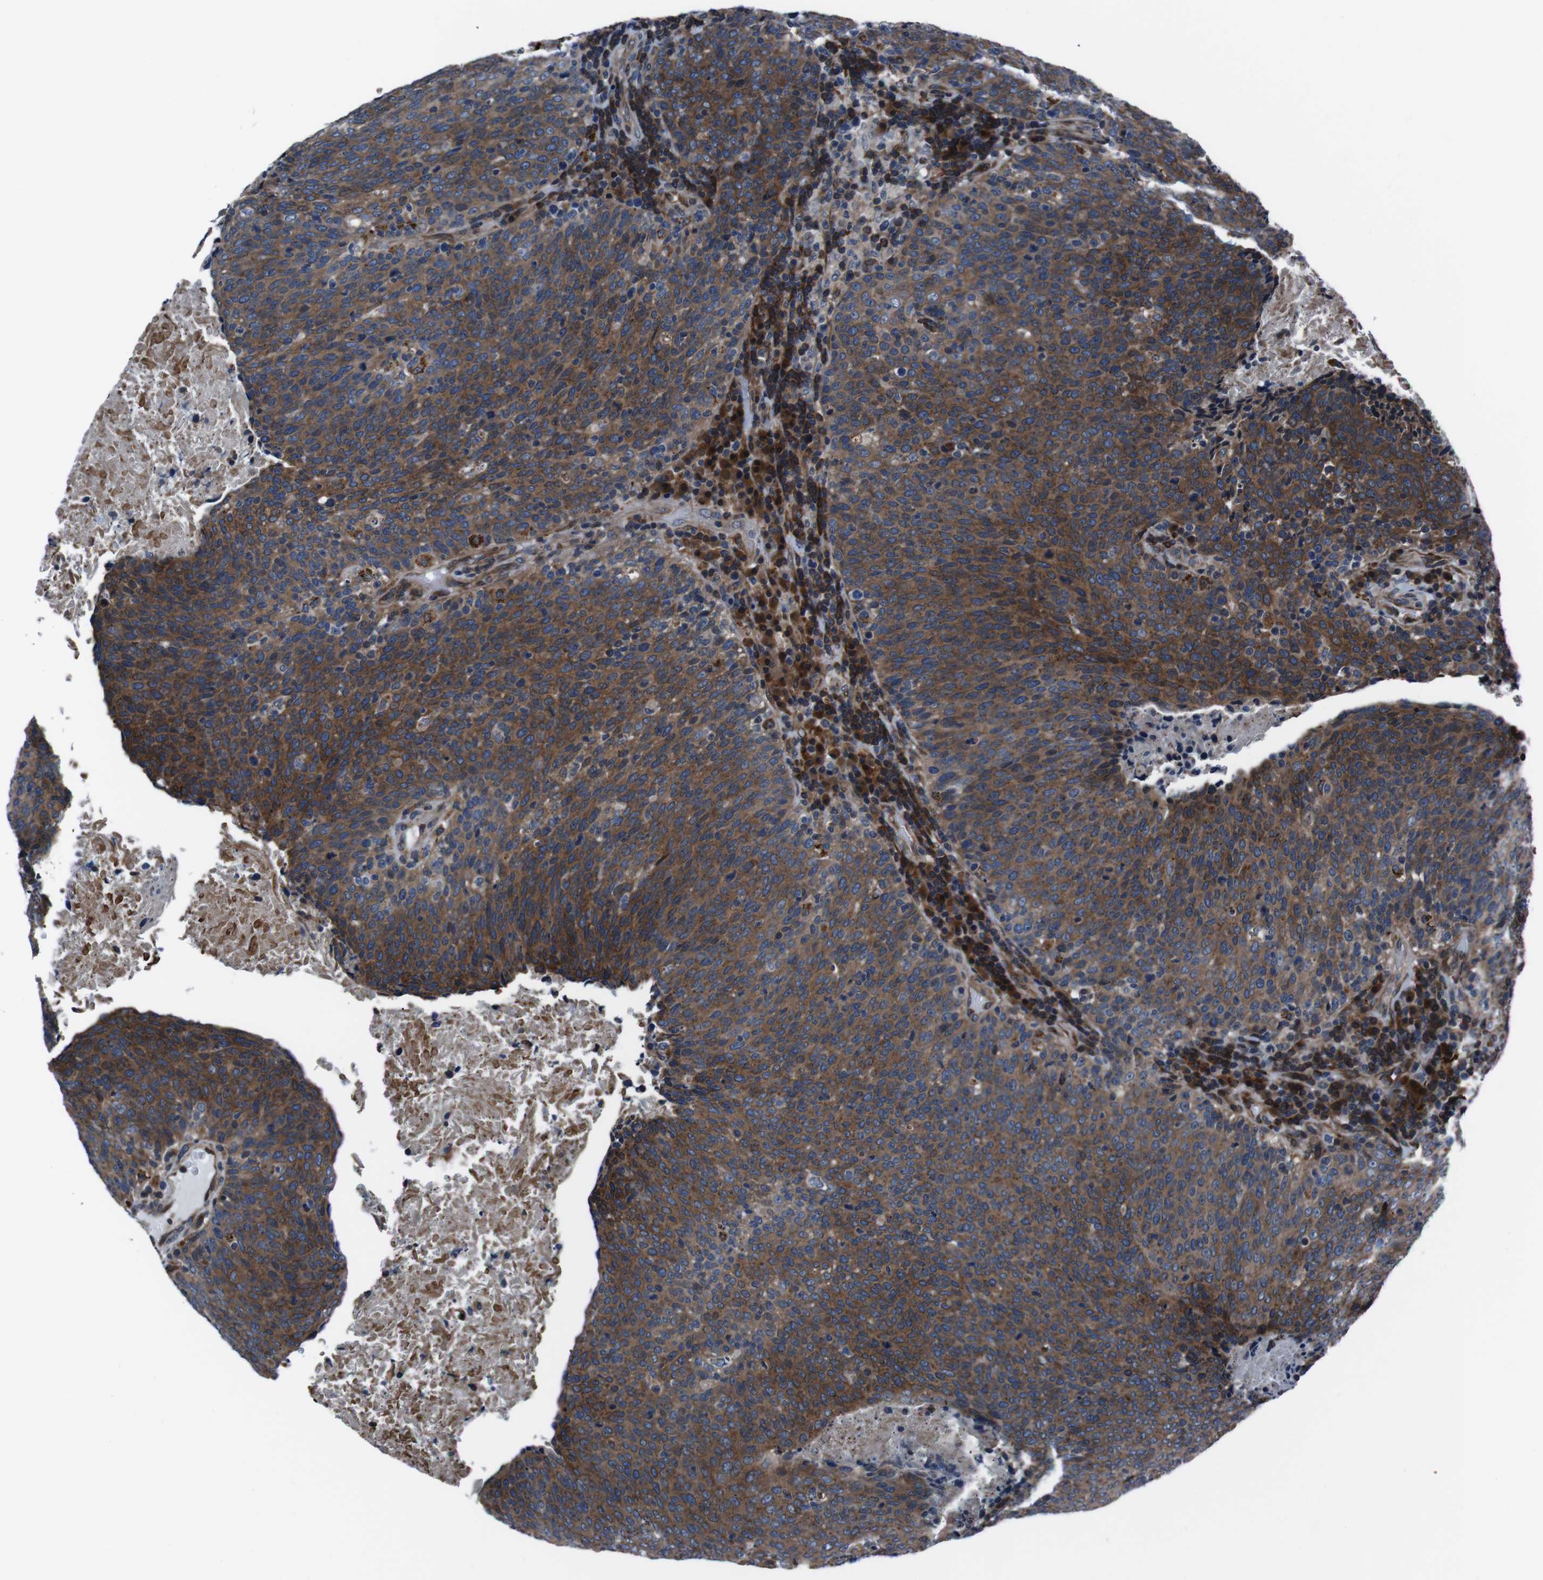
{"staining": {"intensity": "strong", "quantity": ">75%", "location": "cytoplasmic/membranous"}, "tissue": "head and neck cancer", "cell_type": "Tumor cells", "image_type": "cancer", "snomed": [{"axis": "morphology", "description": "Squamous cell carcinoma, NOS"}, {"axis": "morphology", "description": "Squamous cell carcinoma, metastatic, NOS"}, {"axis": "topography", "description": "Lymph node"}, {"axis": "topography", "description": "Head-Neck"}], "caption": "Head and neck squamous cell carcinoma stained with DAB immunohistochemistry exhibits high levels of strong cytoplasmic/membranous staining in approximately >75% of tumor cells.", "gene": "EIF4A2", "patient": {"sex": "male", "age": 62}}